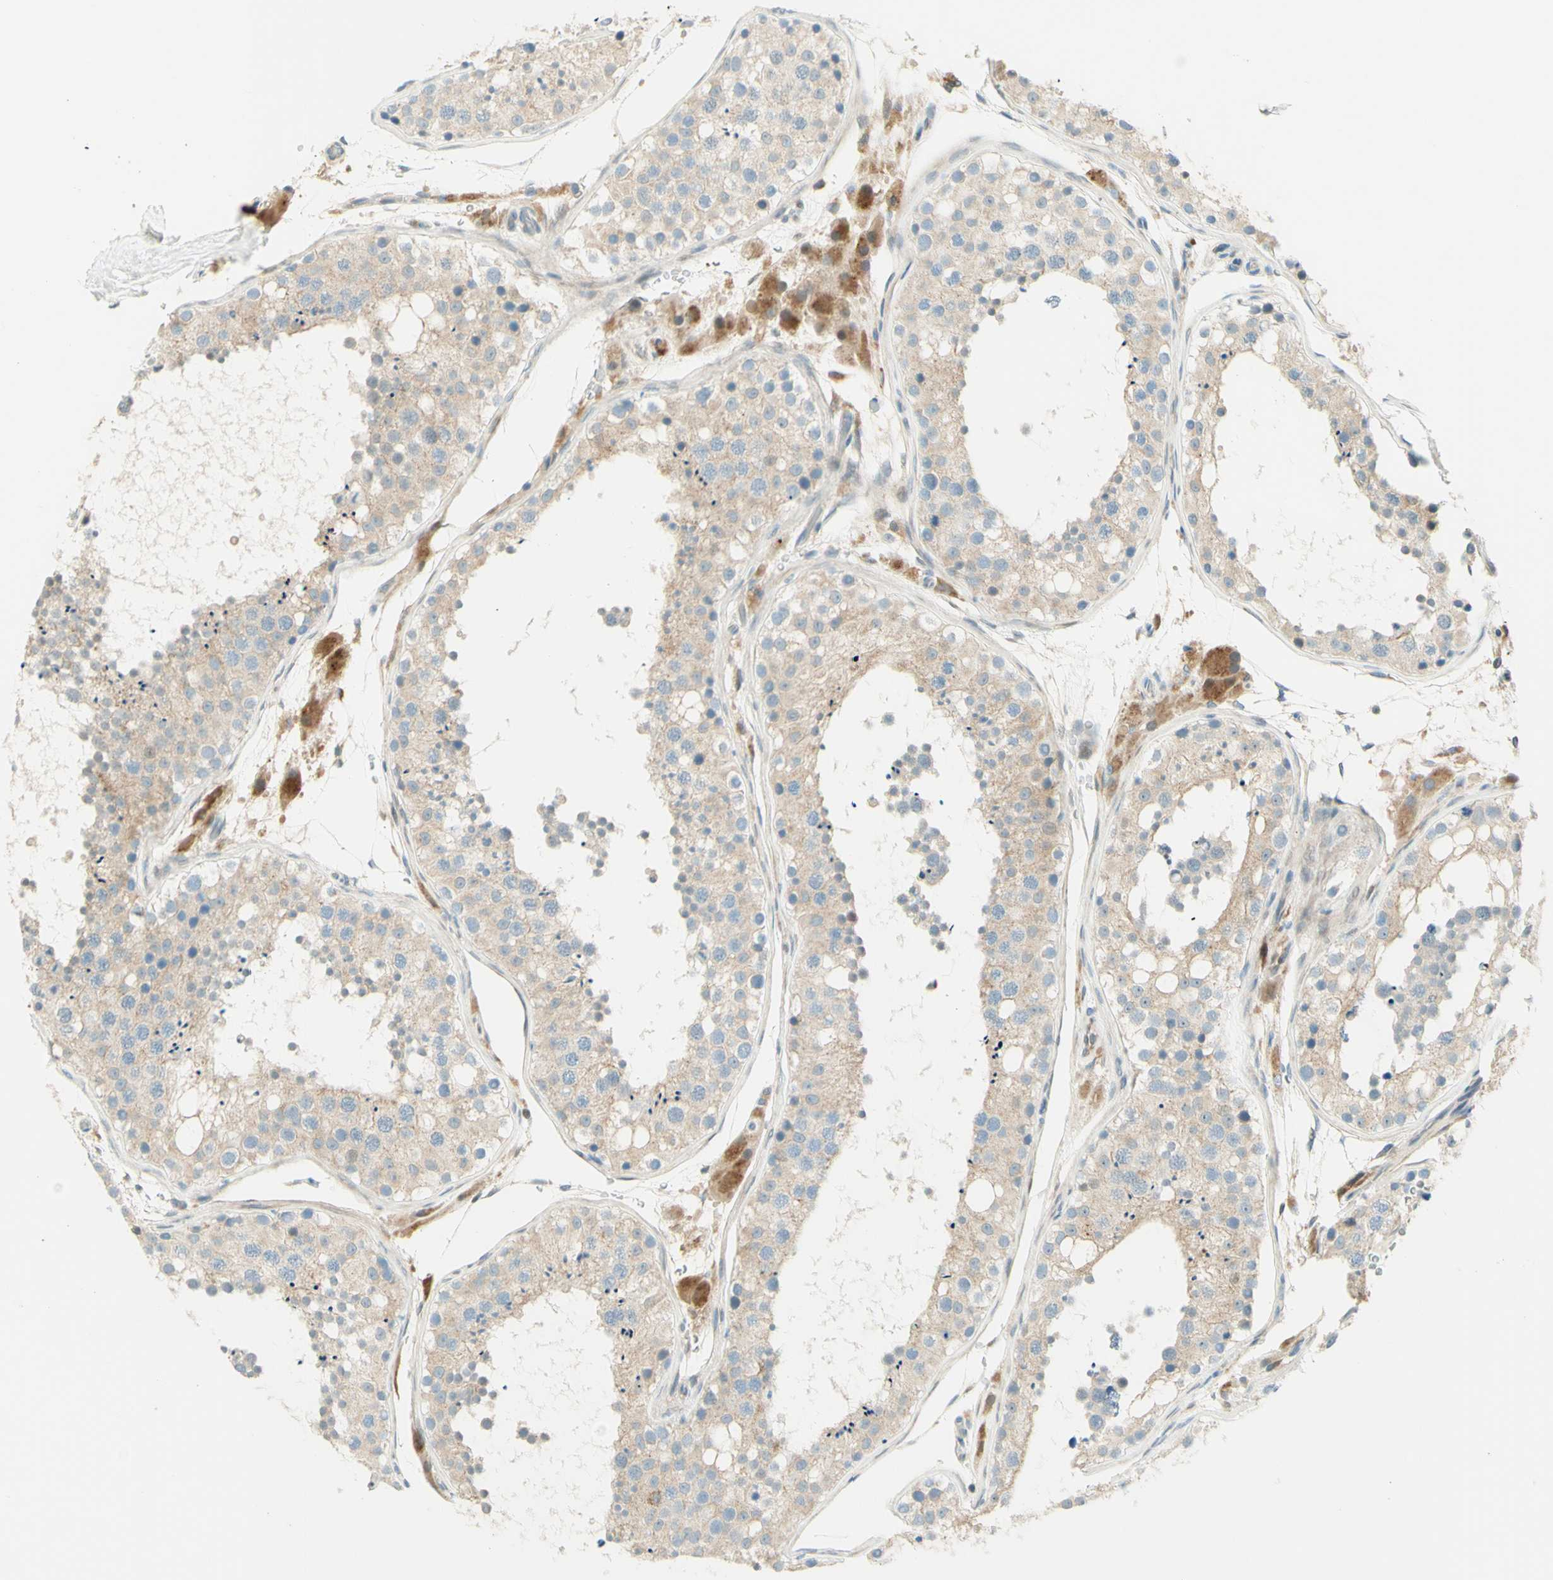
{"staining": {"intensity": "weak", "quantity": ">75%", "location": "cytoplasmic/membranous"}, "tissue": "testis", "cell_type": "Cells in seminiferous ducts", "image_type": "normal", "snomed": [{"axis": "morphology", "description": "Normal tissue, NOS"}, {"axis": "topography", "description": "Testis"}], "caption": "Human testis stained with a brown dye exhibits weak cytoplasmic/membranous positive positivity in approximately >75% of cells in seminiferous ducts.", "gene": "PROM1", "patient": {"sex": "male", "age": 26}}